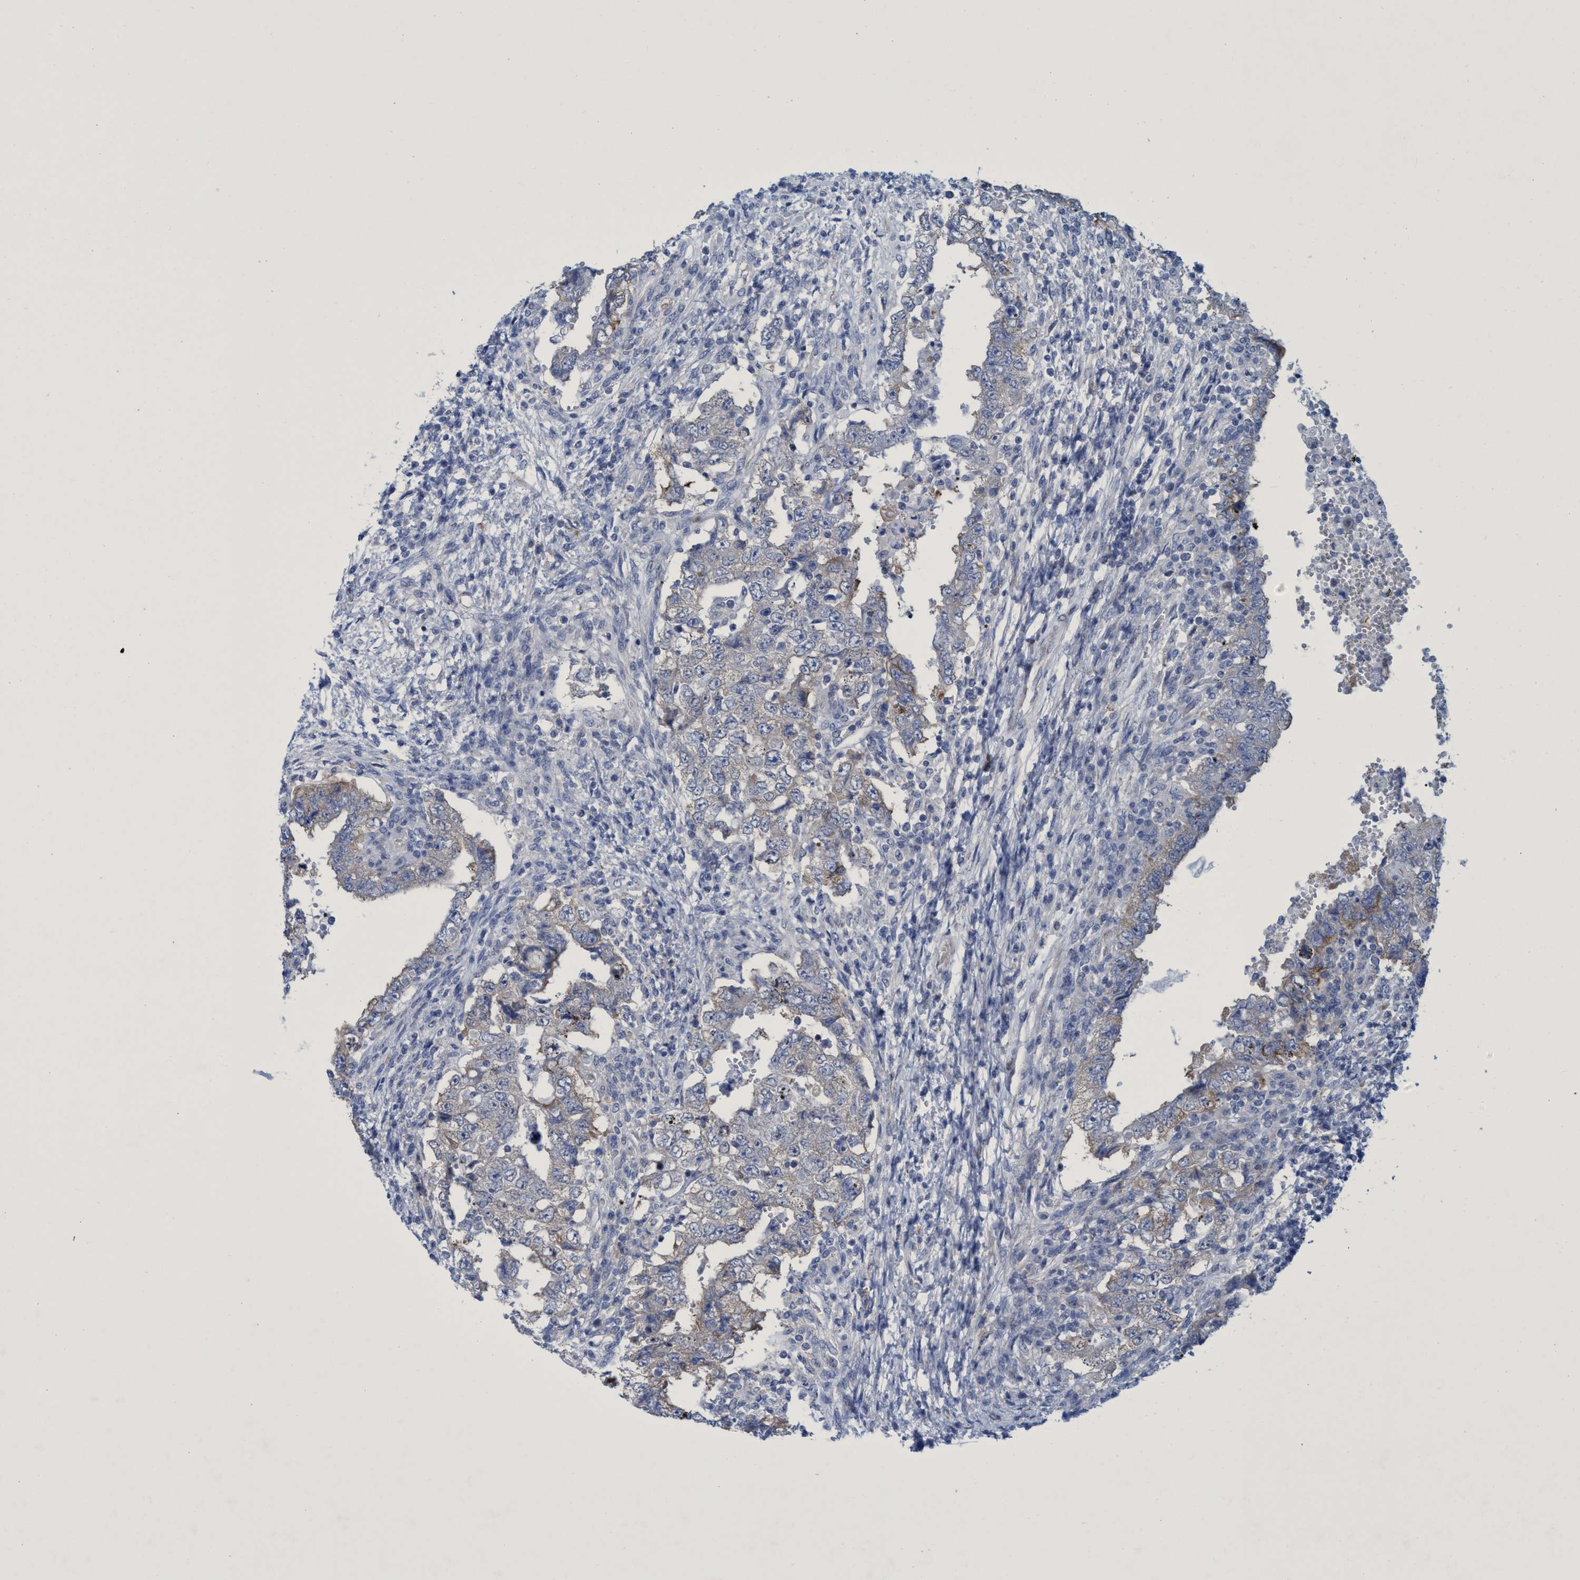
{"staining": {"intensity": "weak", "quantity": "<25%", "location": "cytoplasmic/membranous"}, "tissue": "testis cancer", "cell_type": "Tumor cells", "image_type": "cancer", "snomed": [{"axis": "morphology", "description": "Carcinoma, Embryonal, NOS"}, {"axis": "topography", "description": "Testis"}], "caption": "Testis embryonal carcinoma was stained to show a protein in brown. There is no significant staining in tumor cells.", "gene": "R3HCC1", "patient": {"sex": "male", "age": 26}}